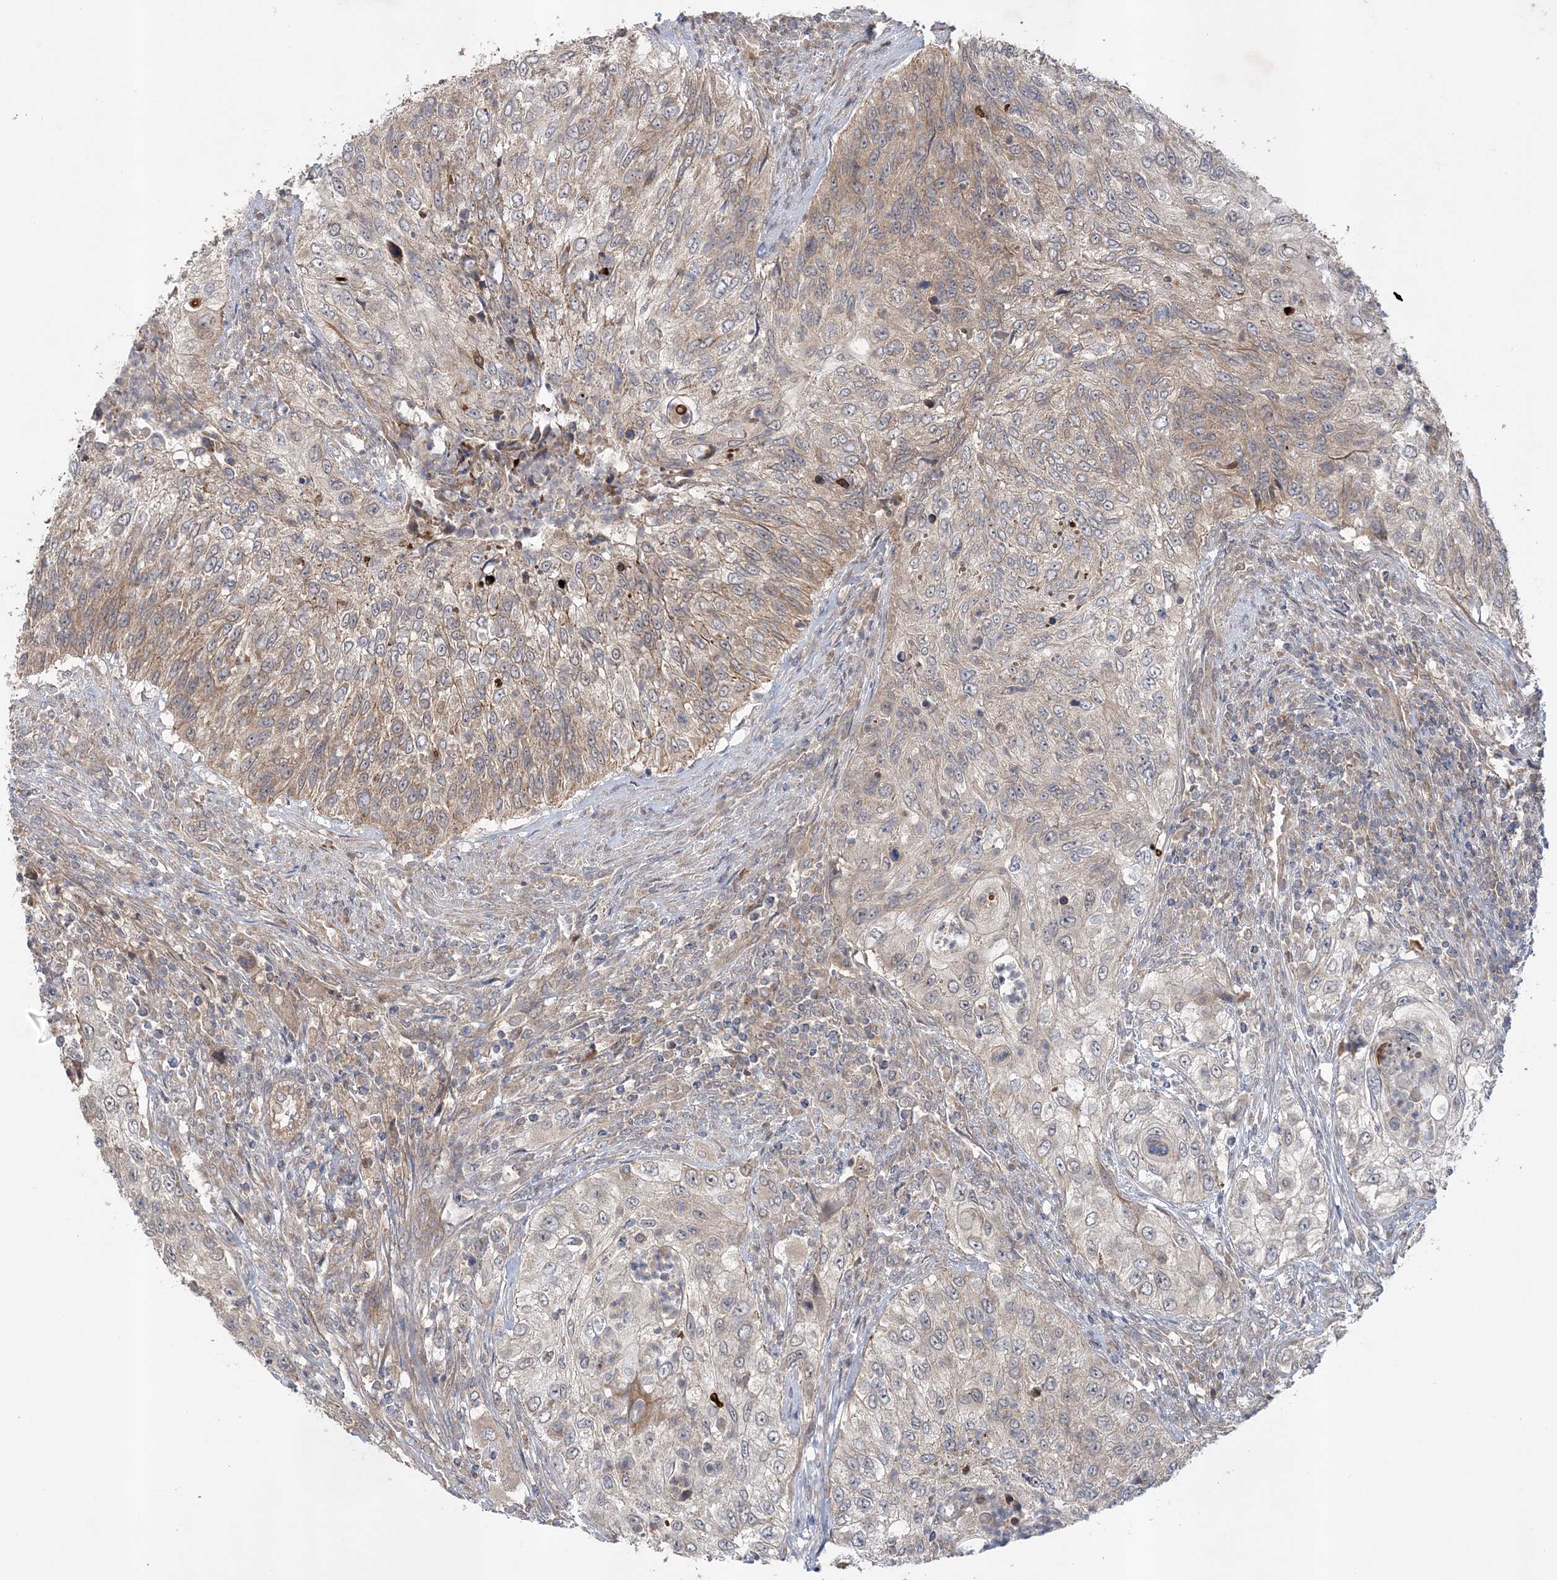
{"staining": {"intensity": "moderate", "quantity": "<25%", "location": "cytoplasmic/membranous"}, "tissue": "urothelial cancer", "cell_type": "Tumor cells", "image_type": "cancer", "snomed": [{"axis": "morphology", "description": "Urothelial carcinoma, High grade"}, {"axis": "topography", "description": "Urinary bladder"}], "caption": "A high-resolution histopathology image shows immunohistochemistry staining of urothelial cancer, which displays moderate cytoplasmic/membranous expression in about <25% of tumor cells. The protein of interest is stained brown, and the nuclei are stained in blue (DAB (3,3'-diaminobenzidine) IHC with brightfield microscopy, high magnification).", "gene": "MMADHC", "patient": {"sex": "female", "age": 60}}